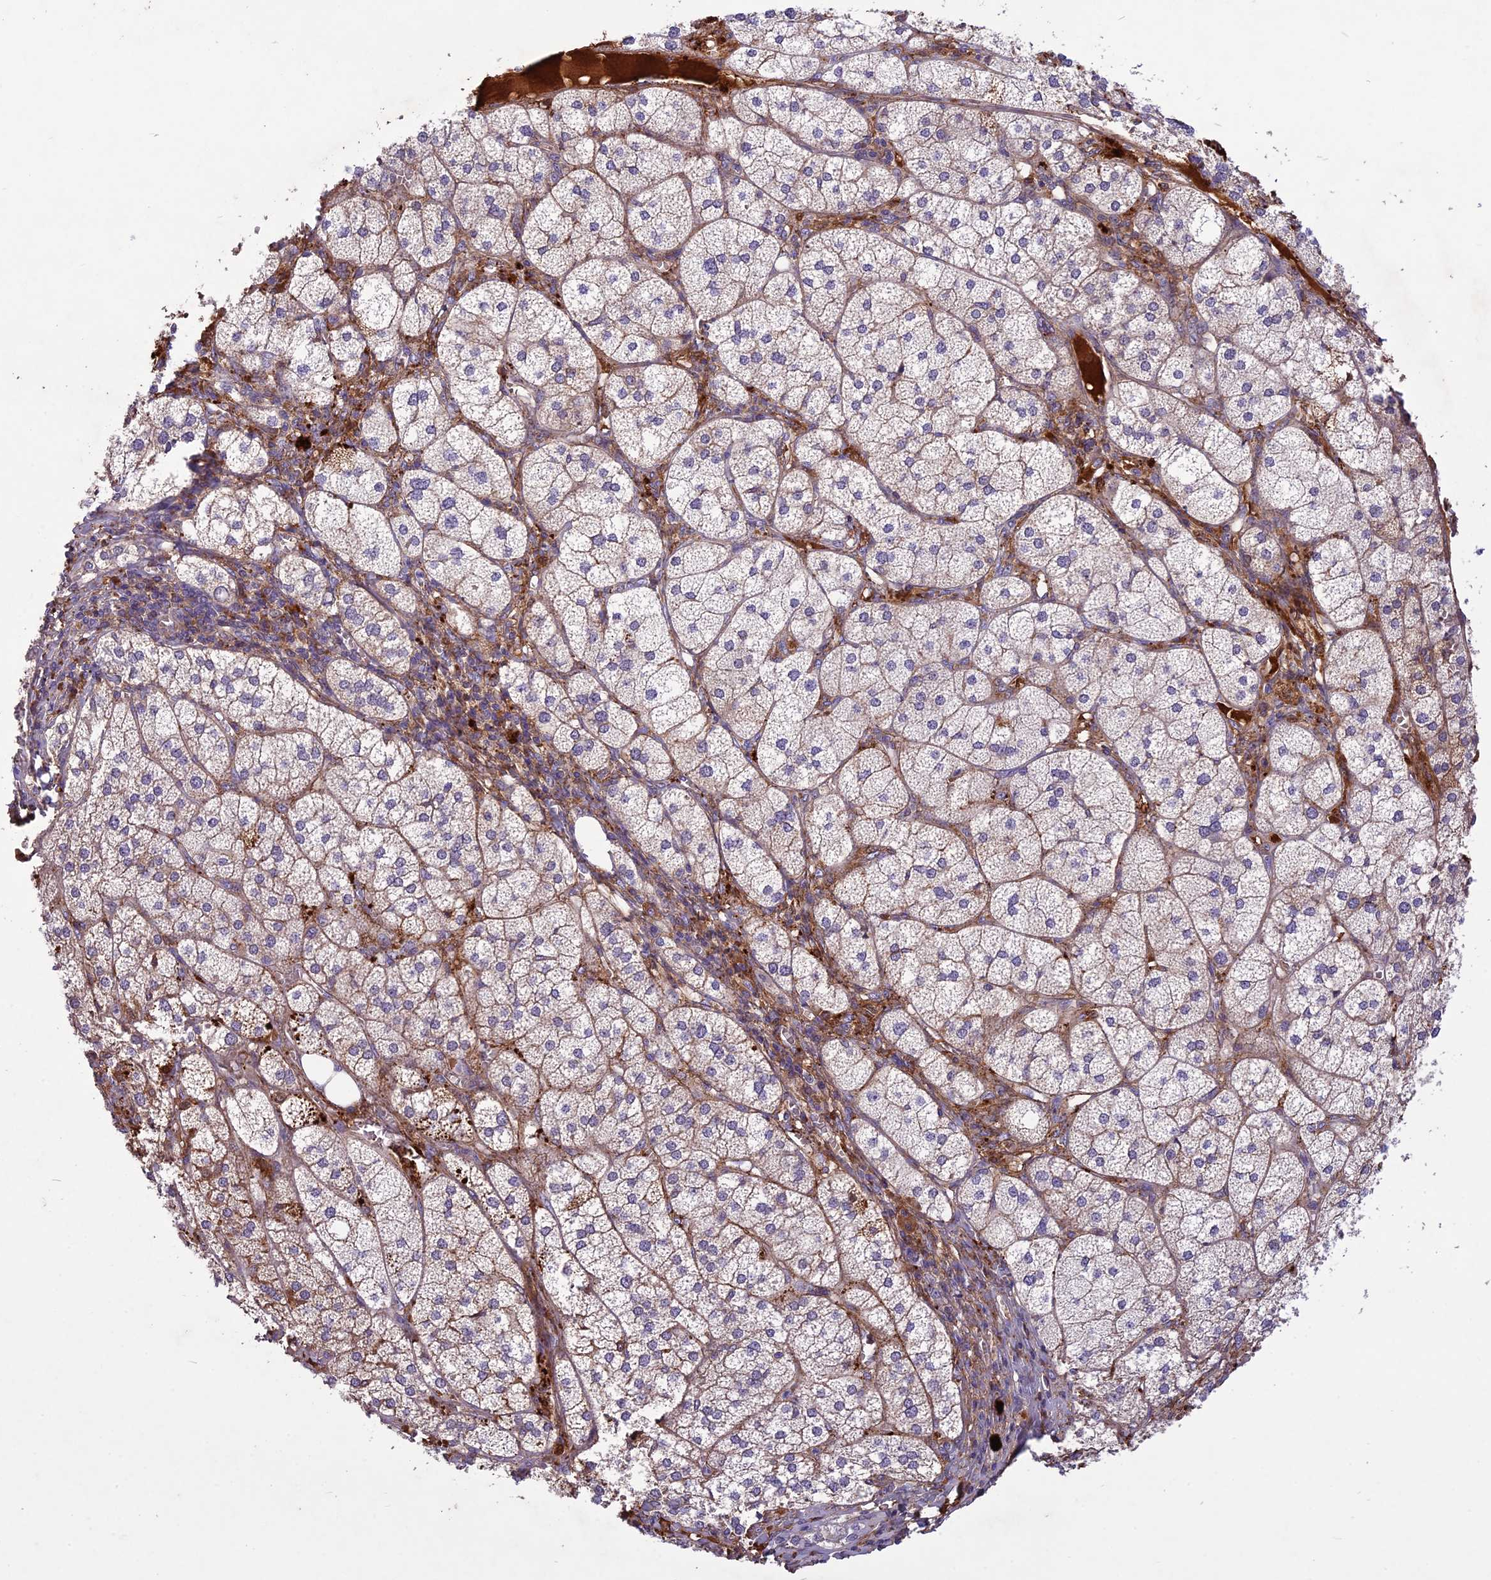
{"staining": {"intensity": "moderate", "quantity": "25%-75%", "location": "cytoplasmic/membranous"}, "tissue": "adrenal gland", "cell_type": "Glandular cells", "image_type": "normal", "snomed": [{"axis": "morphology", "description": "Normal tissue, NOS"}, {"axis": "topography", "description": "Adrenal gland"}], "caption": "Immunohistochemical staining of normal adrenal gland exhibits 25%-75% levels of moderate cytoplasmic/membranous protein positivity in about 25%-75% of glandular cells. (DAB IHC with brightfield microscopy, high magnification).", "gene": "ADO", "patient": {"sex": "female", "age": 61}}